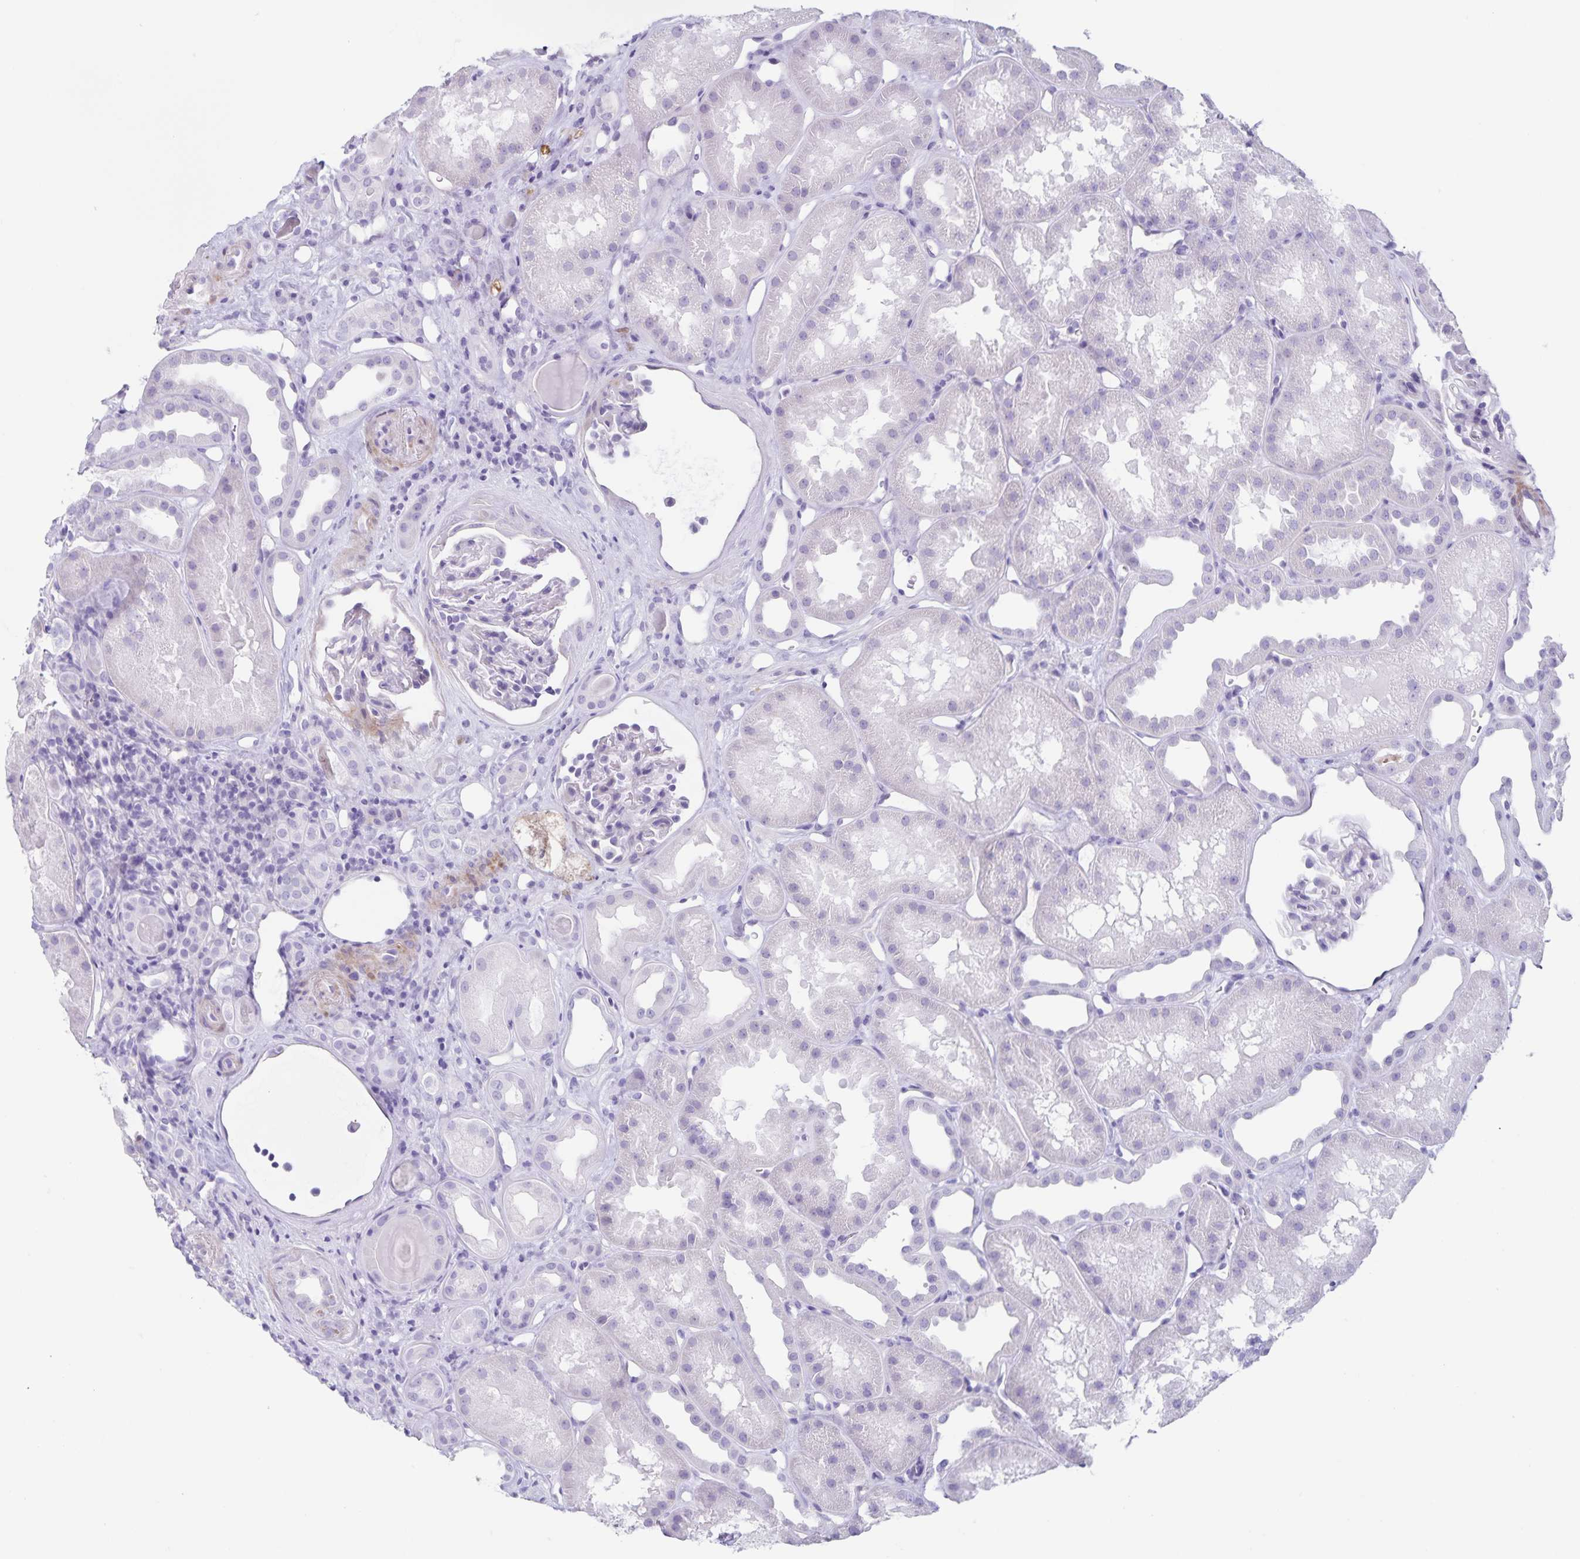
{"staining": {"intensity": "negative", "quantity": "none", "location": "none"}, "tissue": "kidney", "cell_type": "Cells in glomeruli", "image_type": "normal", "snomed": [{"axis": "morphology", "description": "Normal tissue, NOS"}, {"axis": "topography", "description": "Kidney"}], "caption": "This image is of benign kidney stained with IHC to label a protein in brown with the nuclei are counter-stained blue. There is no positivity in cells in glomeruli.", "gene": "C11orf42", "patient": {"sex": "male", "age": 61}}